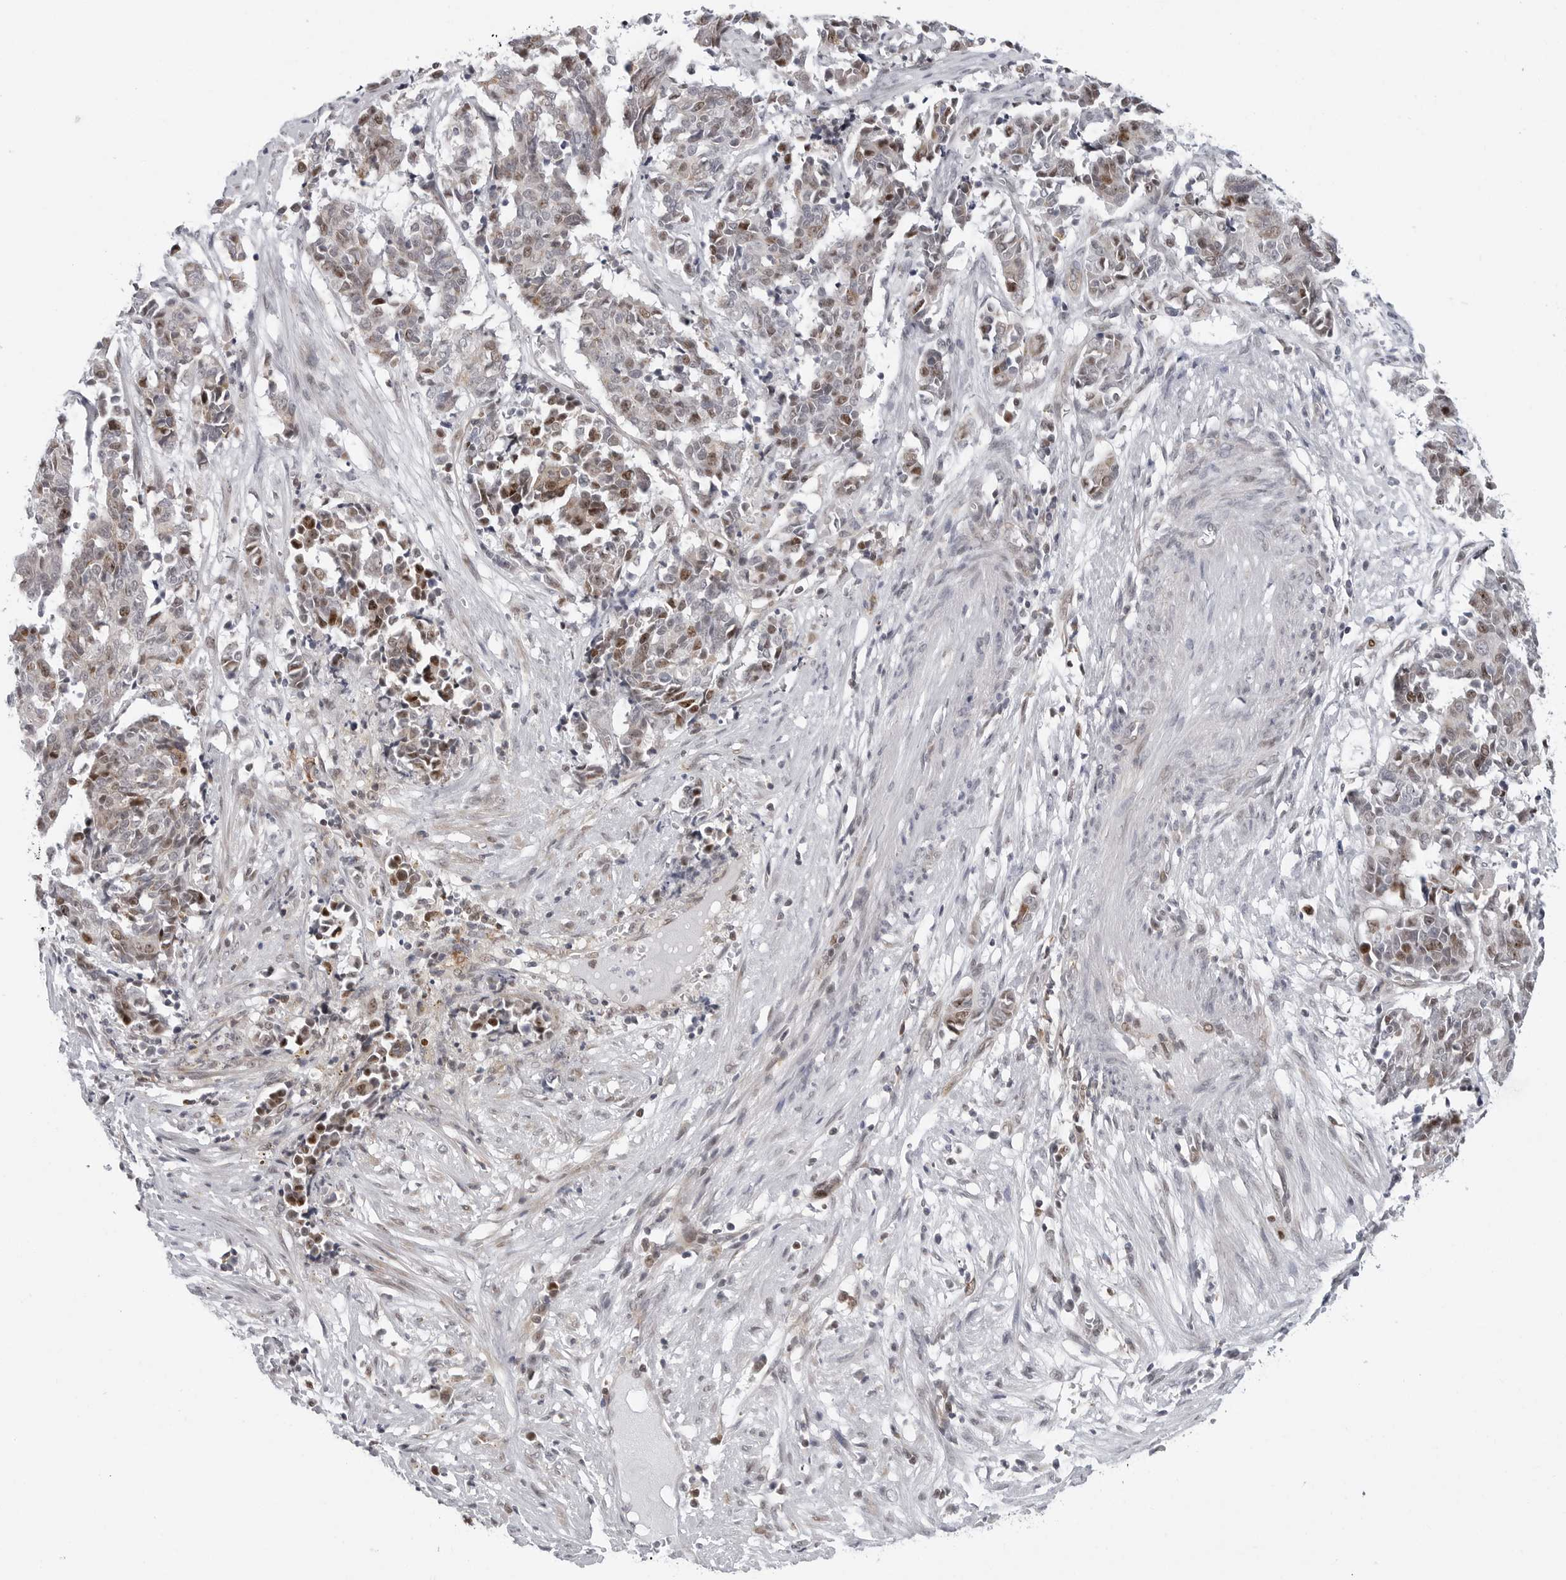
{"staining": {"intensity": "weak", "quantity": "<25%", "location": "cytoplasmic/membranous"}, "tissue": "cervical cancer", "cell_type": "Tumor cells", "image_type": "cancer", "snomed": [{"axis": "morphology", "description": "Normal tissue, NOS"}, {"axis": "morphology", "description": "Squamous cell carcinoma, NOS"}, {"axis": "topography", "description": "Cervix"}], "caption": "Immunohistochemistry (IHC) micrograph of human squamous cell carcinoma (cervical) stained for a protein (brown), which shows no positivity in tumor cells. (DAB immunohistochemistry (IHC) with hematoxylin counter stain).", "gene": "FAM135B", "patient": {"sex": "female", "age": 35}}